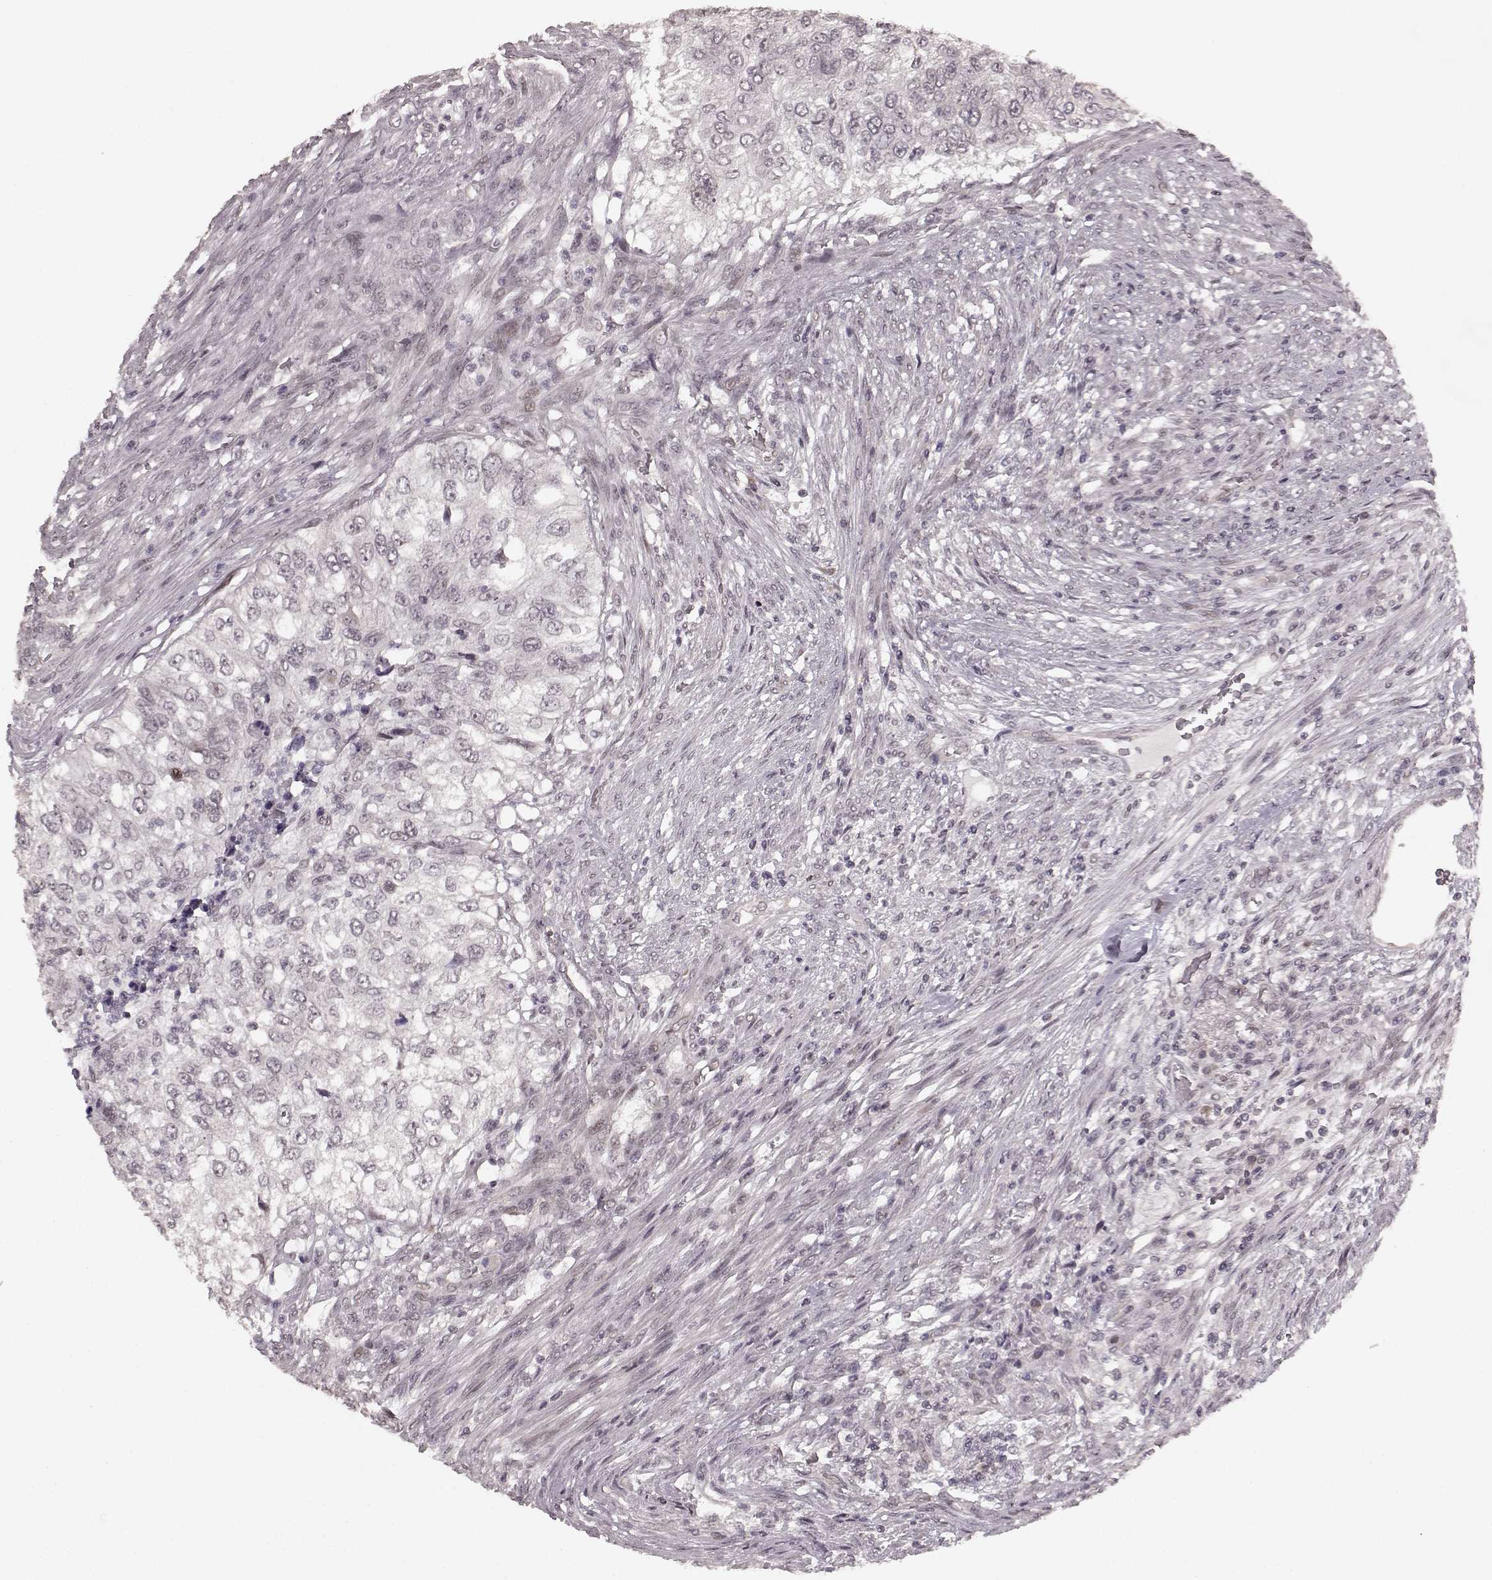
{"staining": {"intensity": "negative", "quantity": "none", "location": "none"}, "tissue": "urothelial cancer", "cell_type": "Tumor cells", "image_type": "cancer", "snomed": [{"axis": "morphology", "description": "Urothelial carcinoma, High grade"}, {"axis": "topography", "description": "Urinary bladder"}], "caption": "Urothelial cancer was stained to show a protein in brown. There is no significant positivity in tumor cells.", "gene": "PLCB4", "patient": {"sex": "female", "age": 60}}